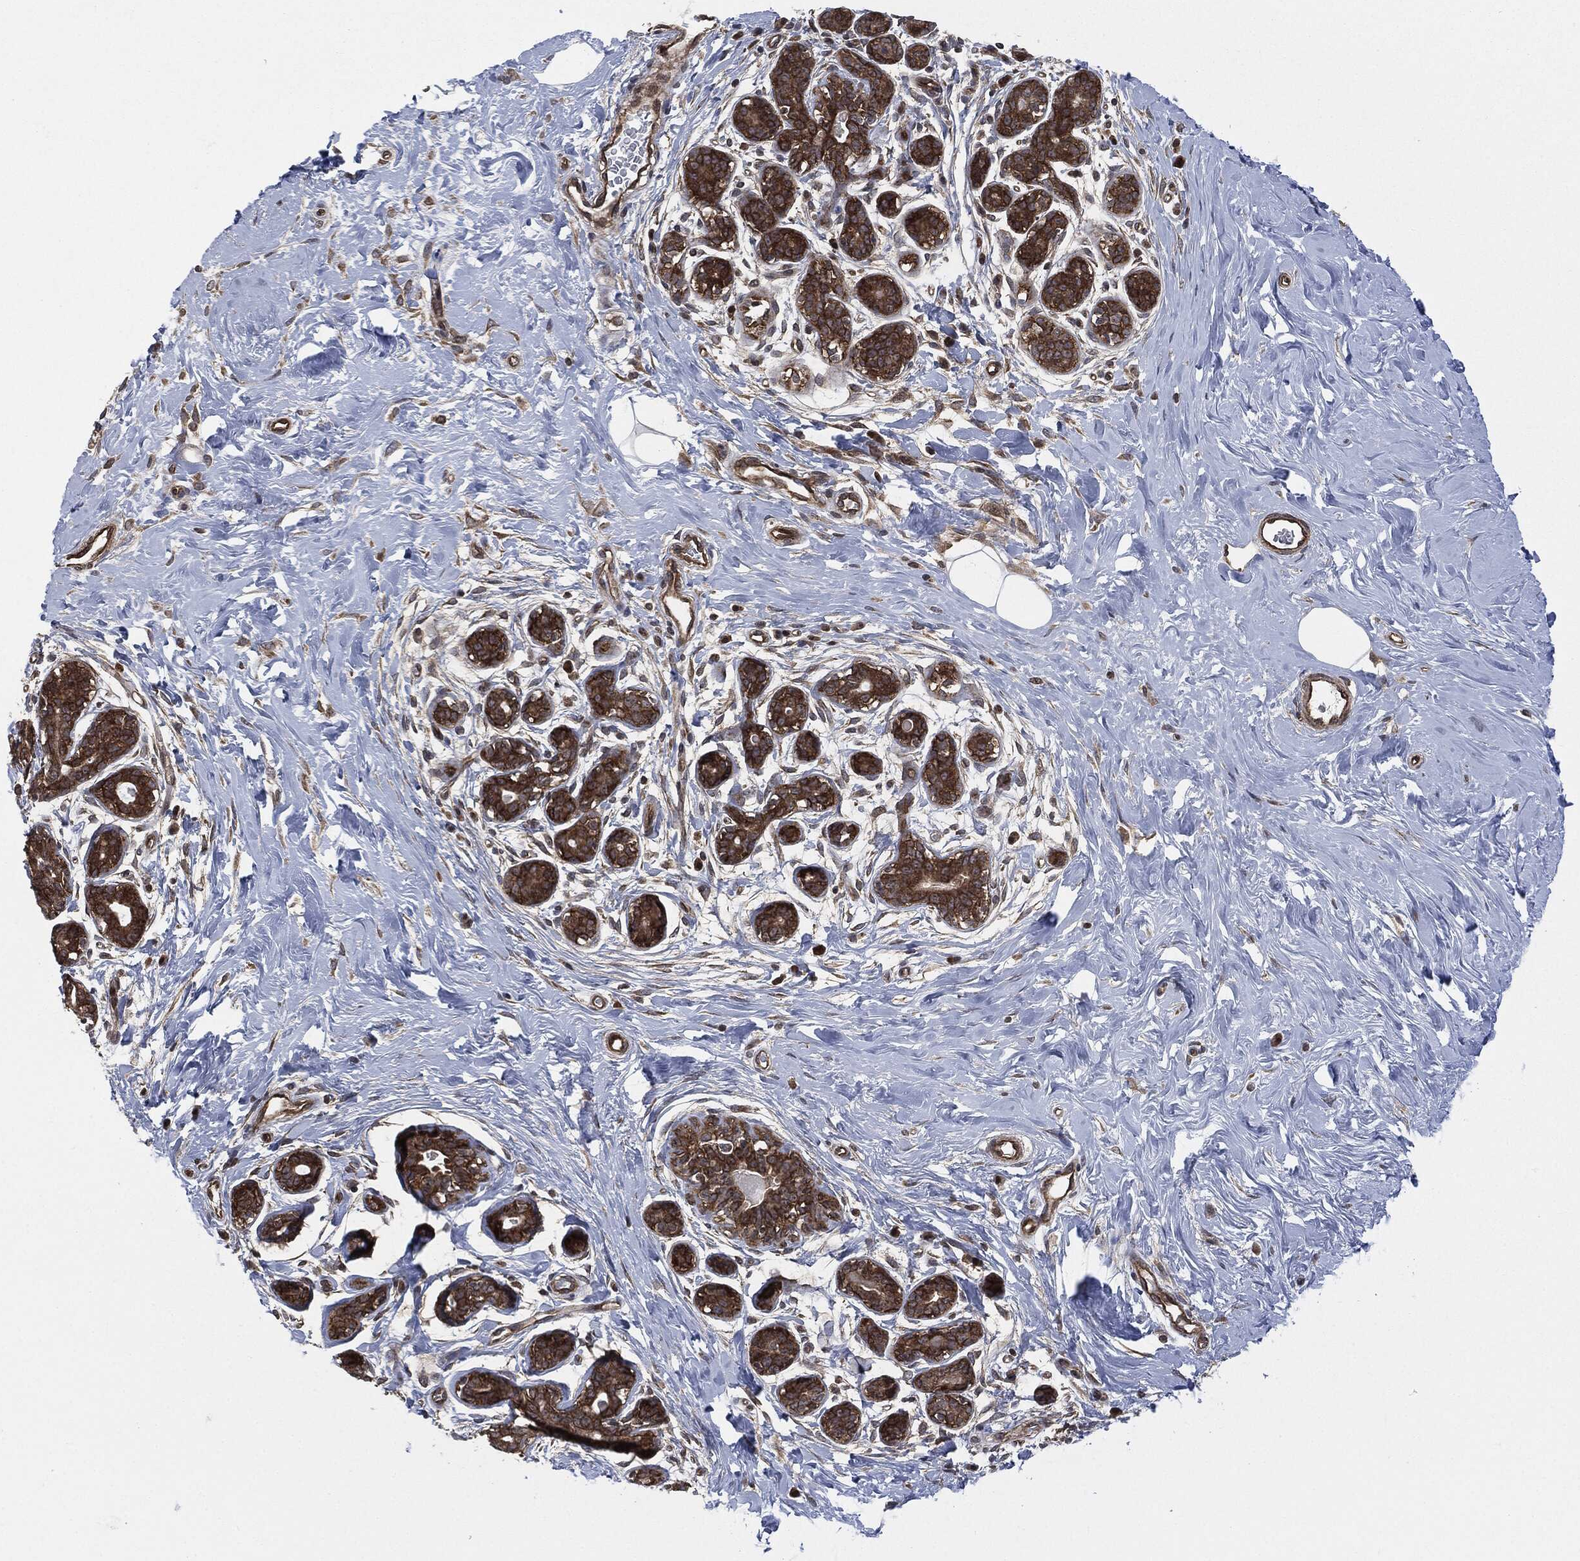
{"staining": {"intensity": "moderate", "quantity": "<25%", "location": "cytoplasmic/membranous"}, "tissue": "breast", "cell_type": "Adipocytes", "image_type": "normal", "snomed": [{"axis": "morphology", "description": "Normal tissue, NOS"}, {"axis": "topography", "description": "Breast"}], "caption": "Adipocytes demonstrate low levels of moderate cytoplasmic/membranous staining in approximately <25% of cells in unremarkable human breast. The protein is shown in brown color, while the nuclei are stained blue.", "gene": "HRAS", "patient": {"sex": "female", "age": 43}}